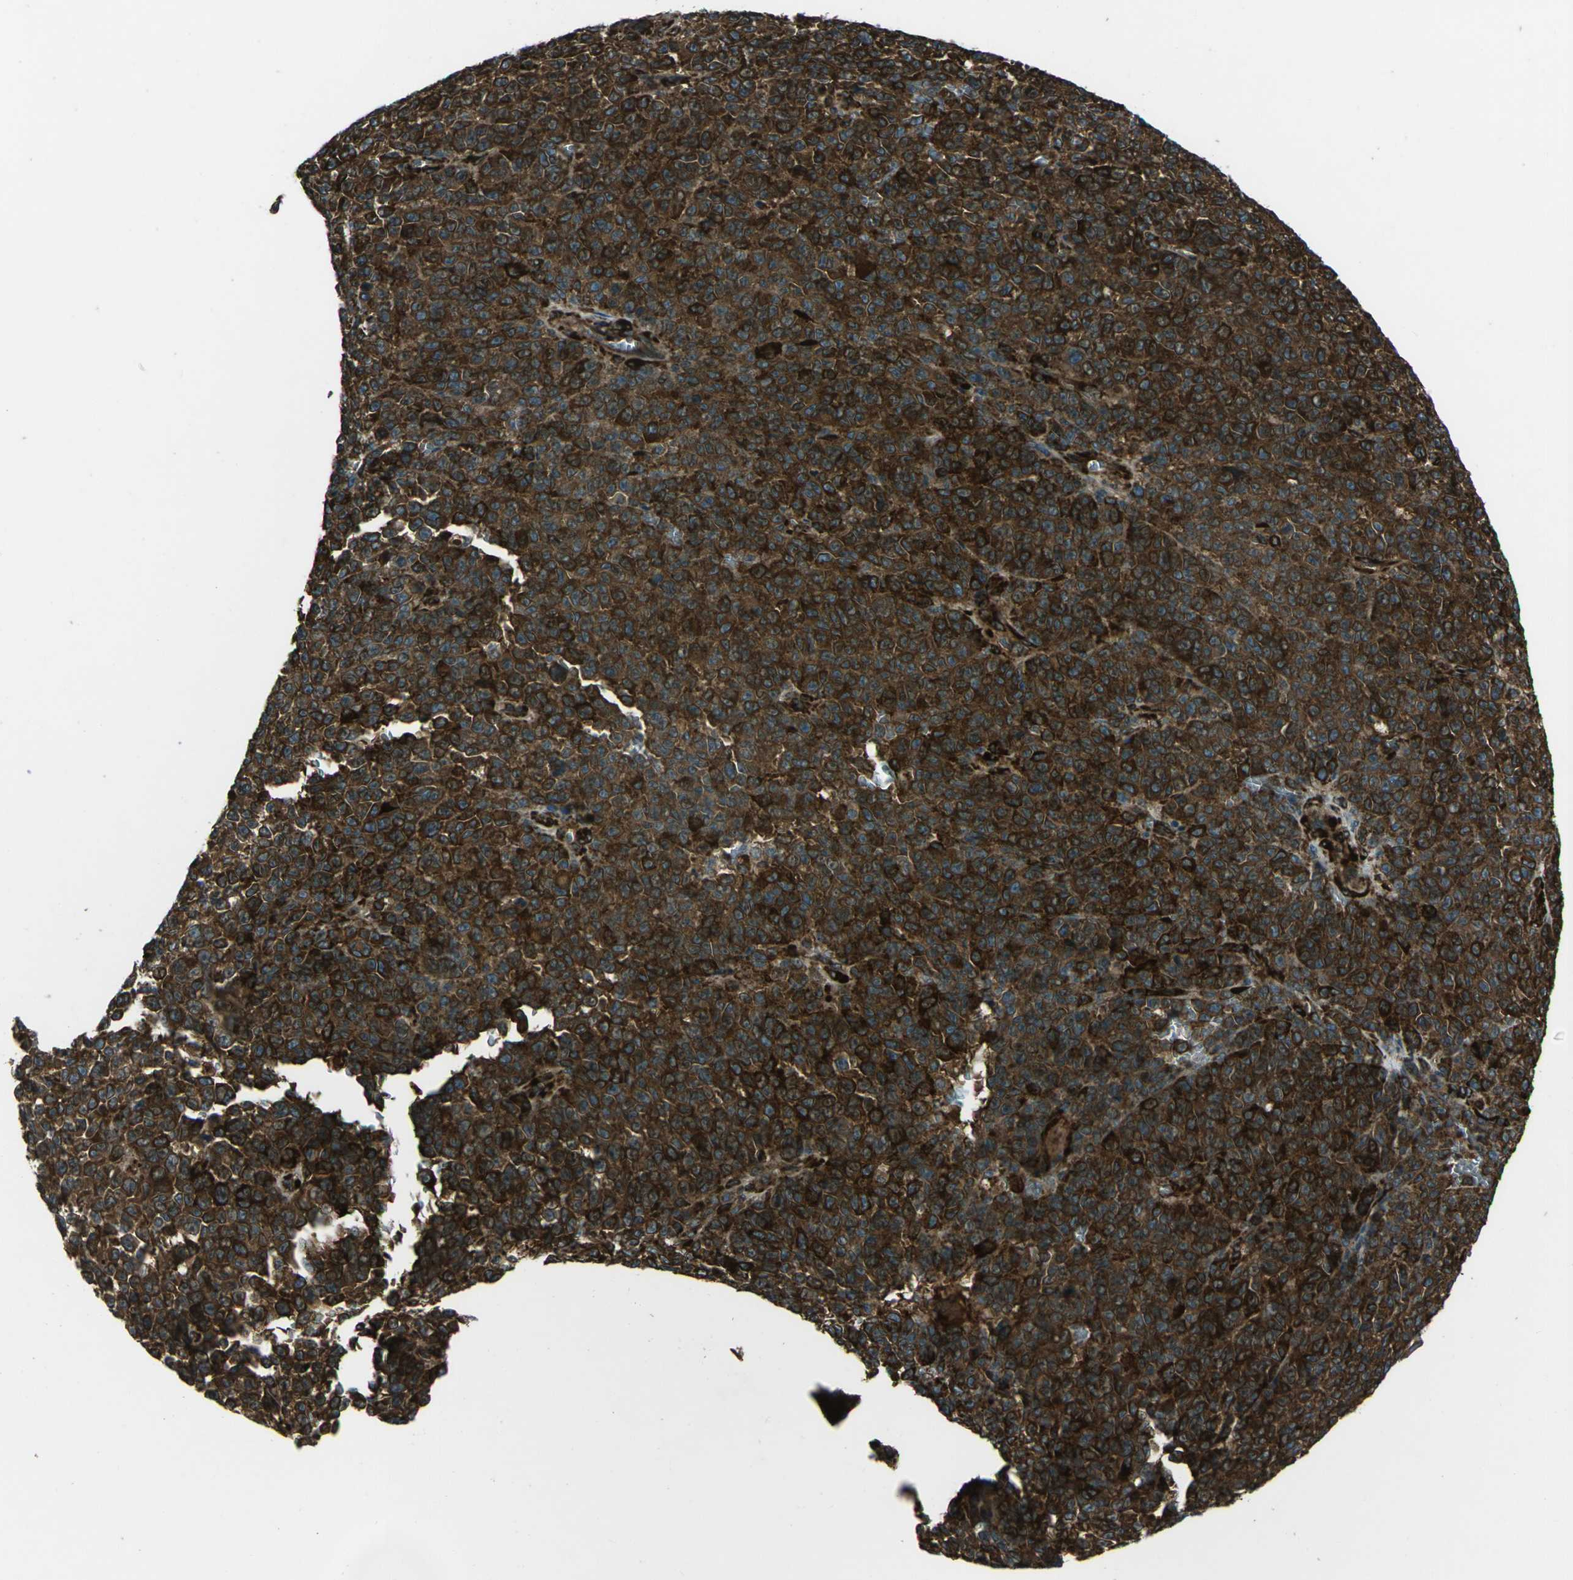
{"staining": {"intensity": "strong", "quantity": ">75%", "location": "cytoplasmic/membranous"}, "tissue": "melanoma", "cell_type": "Tumor cells", "image_type": "cancer", "snomed": [{"axis": "morphology", "description": "Malignant melanoma, NOS"}, {"axis": "topography", "description": "Skin"}], "caption": "Melanoma stained for a protein (brown) exhibits strong cytoplasmic/membranous positive staining in approximately >75% of tumor cells.", "gene": "LSMEM1", "patient": {"sex": "female", "age": 82}}